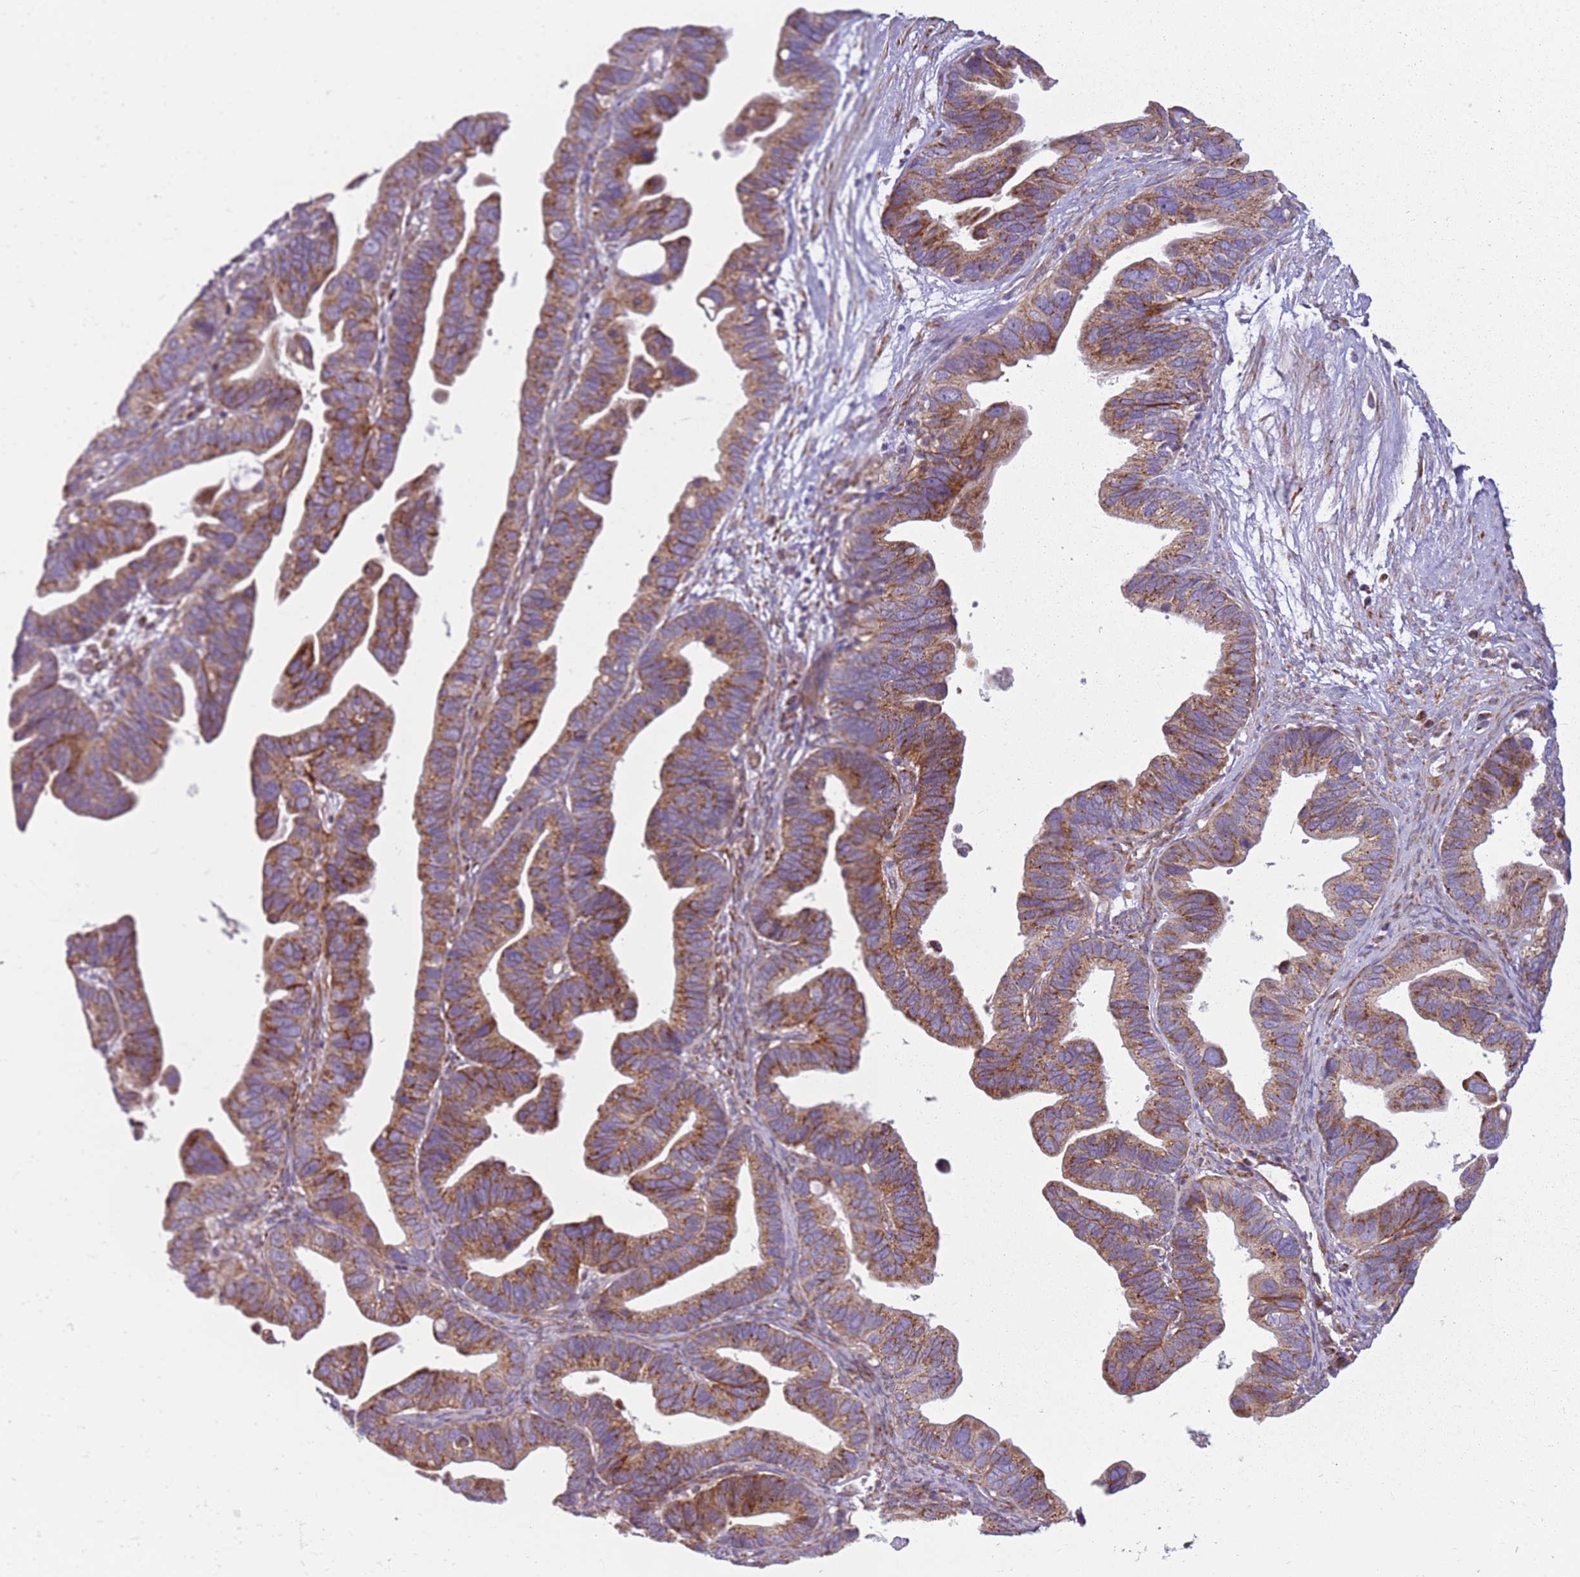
{"staining": {"intensity": "moderate", "quantity": ">75%", "location": "cytoplasmic/membranous"}, "tissue": "ovarian cancer", "cell_type": "Tumor cells", "image_type": "cancer", "snomed": [{"axis": "morphology", "description": "Cystadenocarcinoma, serous, NOS"}, {"axis": "topography", "description": "Ovary"}], "caption": "Human ovarian serous cystadenocarcinoma stained for a protein (brown) displays moderate cytoplasmic/membranous positive staining in about >75% of tumor cells.", "gene": "TMEM200C", "patient": {"sex": "female", "age": 56}}